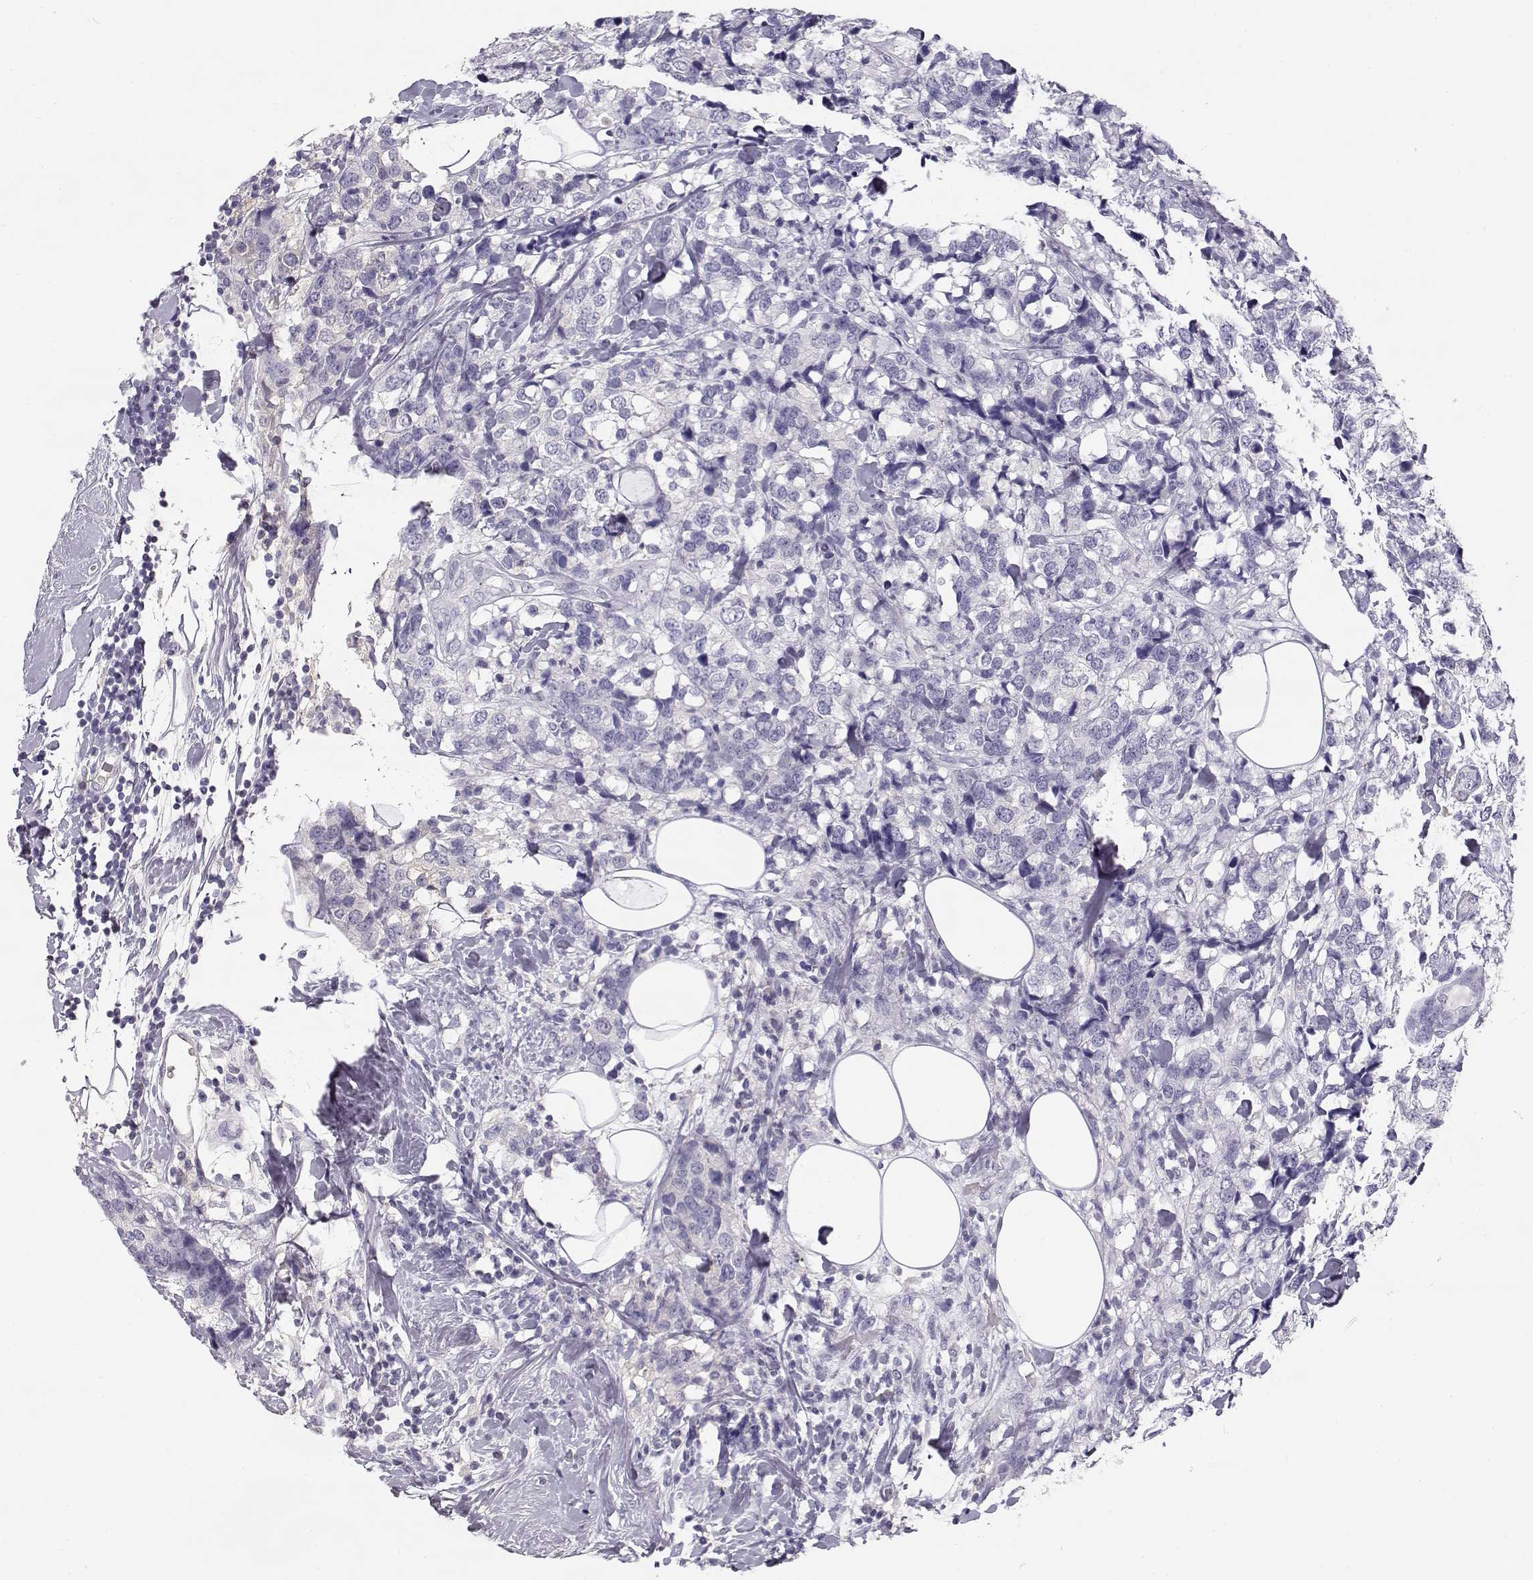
{"staining": {"intensity": "negative", "quantity": "none", "location": "none"}, "tissue": "breast cancer", "cell_type": "Tumor cells", "image_type": "cancer", "snomed": [{"axis": "morphology", "description": "Lobular carcinoma"}, {"axis": "topography", "description": "Breast"}], "caption": "Human breast cancer stained for a protein using IHC displays no staining in tumor cells.", "gene": "SLCO6A1", "patient": {"sex": "female", "age": 59}}